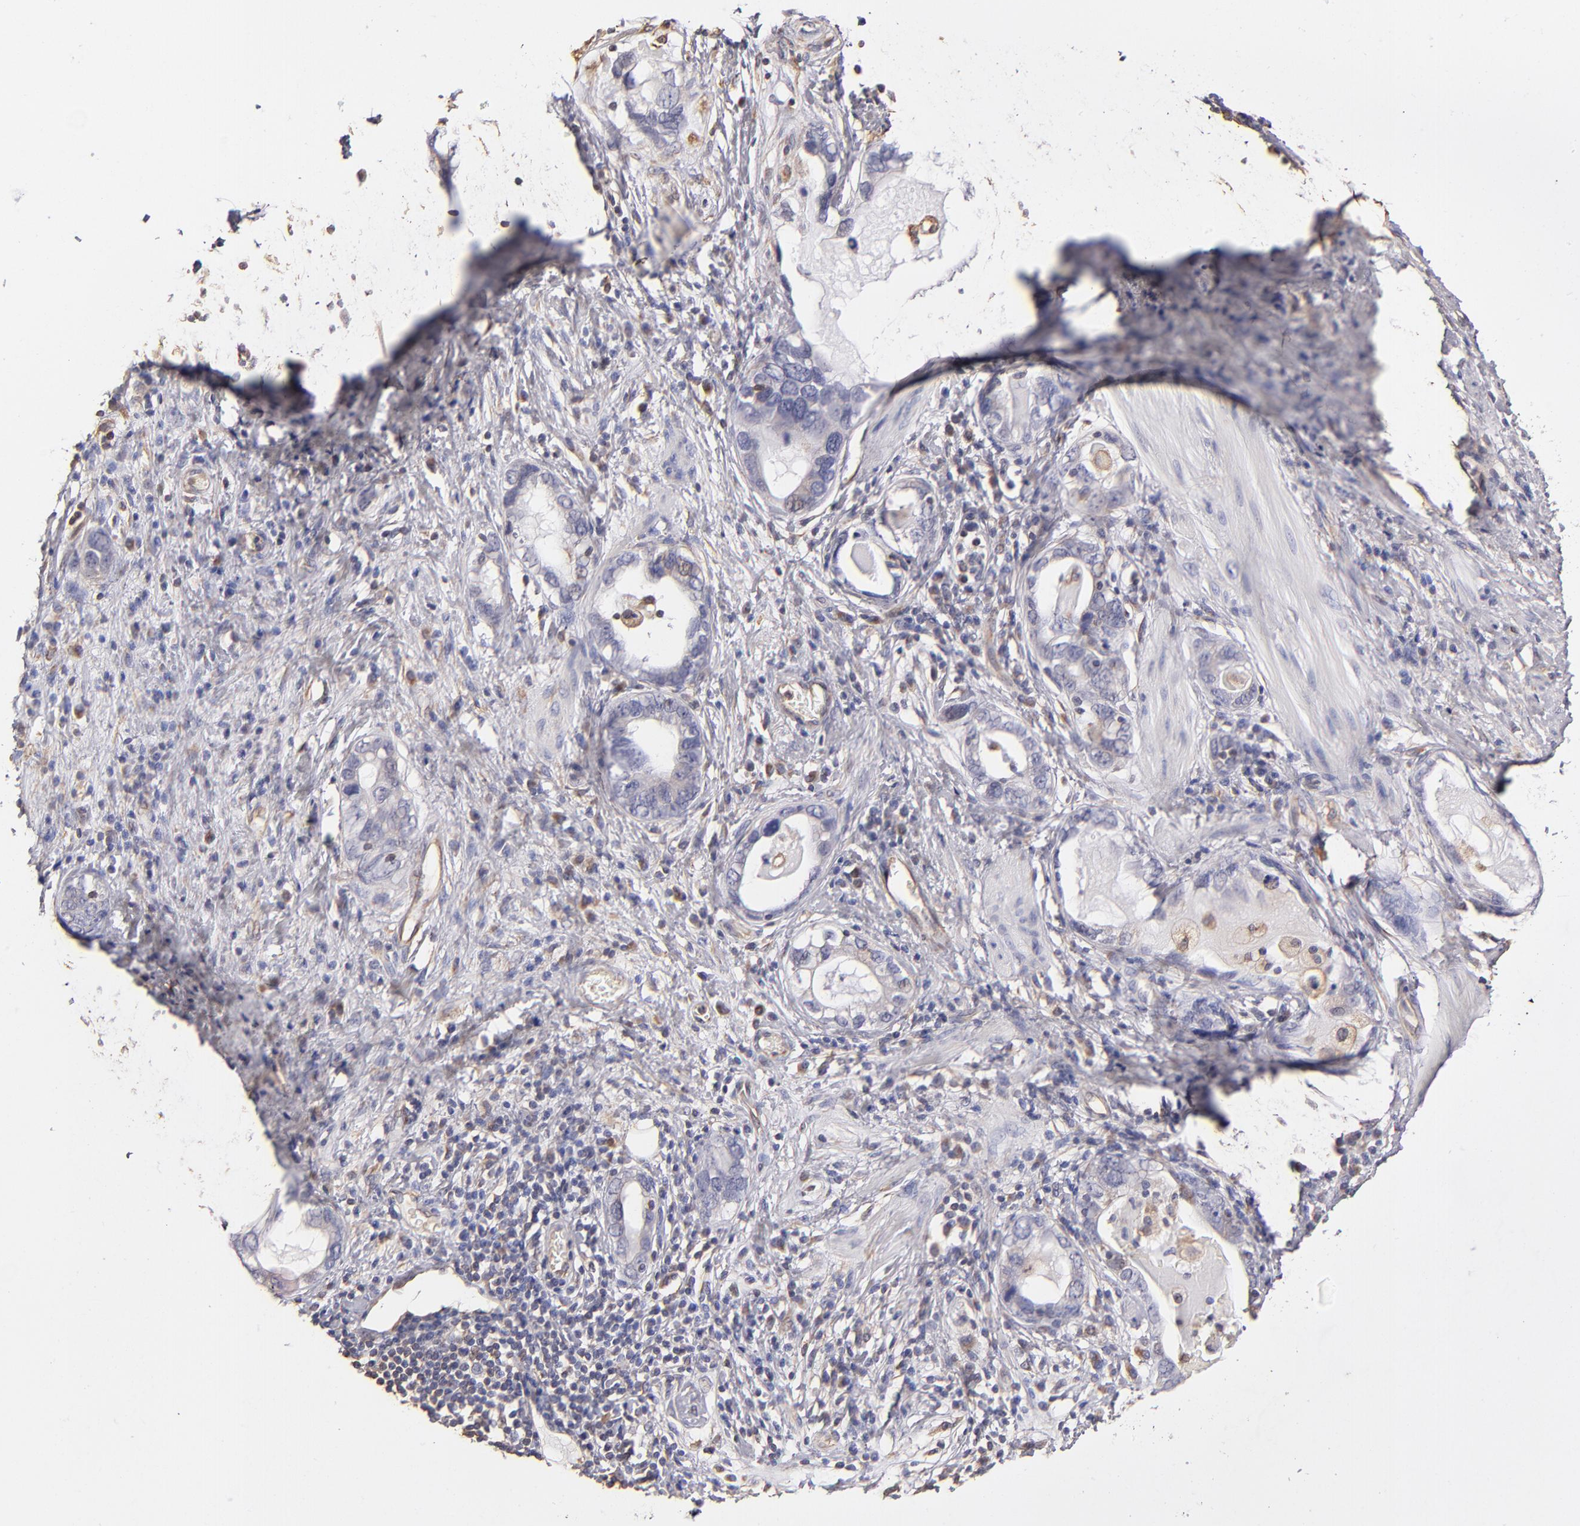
{"staining": {"intensity": "negative", "quantity": "none", "location": "none"}, "tissue": "stomach cancer", "cell_type": "Tumor cells", "image_type": "cancer", "snomed": [{"axis": "morphology", "description": "Adenocarcinoma, NOS"}, {"axis": "topography", "description": "Stomach, lower"}], "caption": "Adenocarcinoma (stomach) stained for a protein using IHC demonstrates no expression tumor cells.", "gene": "ABCC1", "patient": {"sex": "female", "age": 93}}